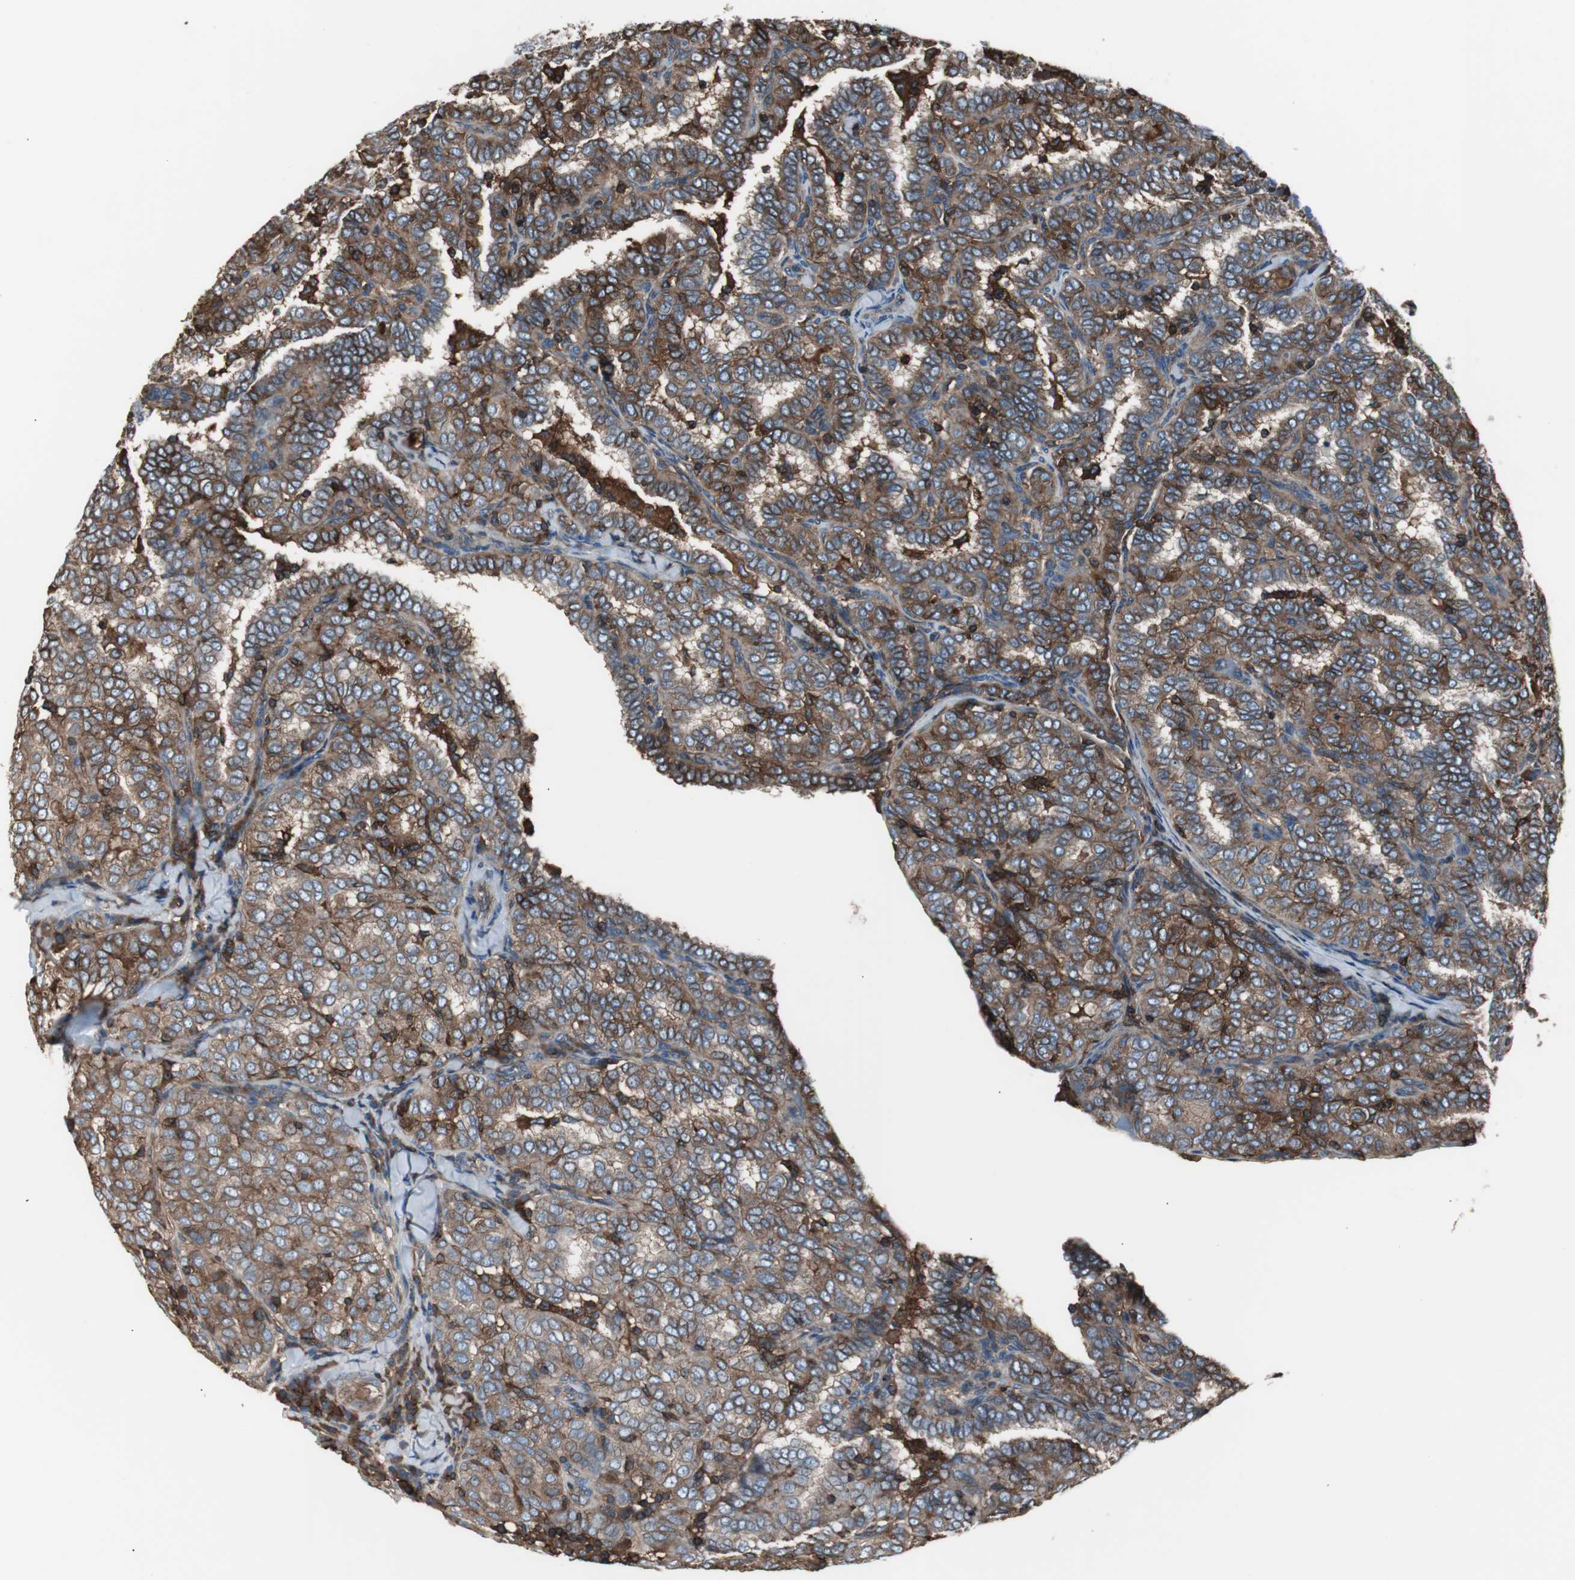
{"staining": {"intensity": "strong", "quantity": ">75%", "location": "cytoplasmic/membranous"}, "tissue": "thyroid cancer", "cell_type": "Tumor cells", "image_type": "cancer", "snomed": [{"axis": "morphology", "description": "Papillary adenocarcinoma, NOS"}, {"axis": "topography", "description": "Thyroid gland"}], "caption": "Thyroid cancer stained with a protein marker displays strong staining in tumor cells.", "gene": "B2M", "patient": {"sex": "female", "age": 30}}